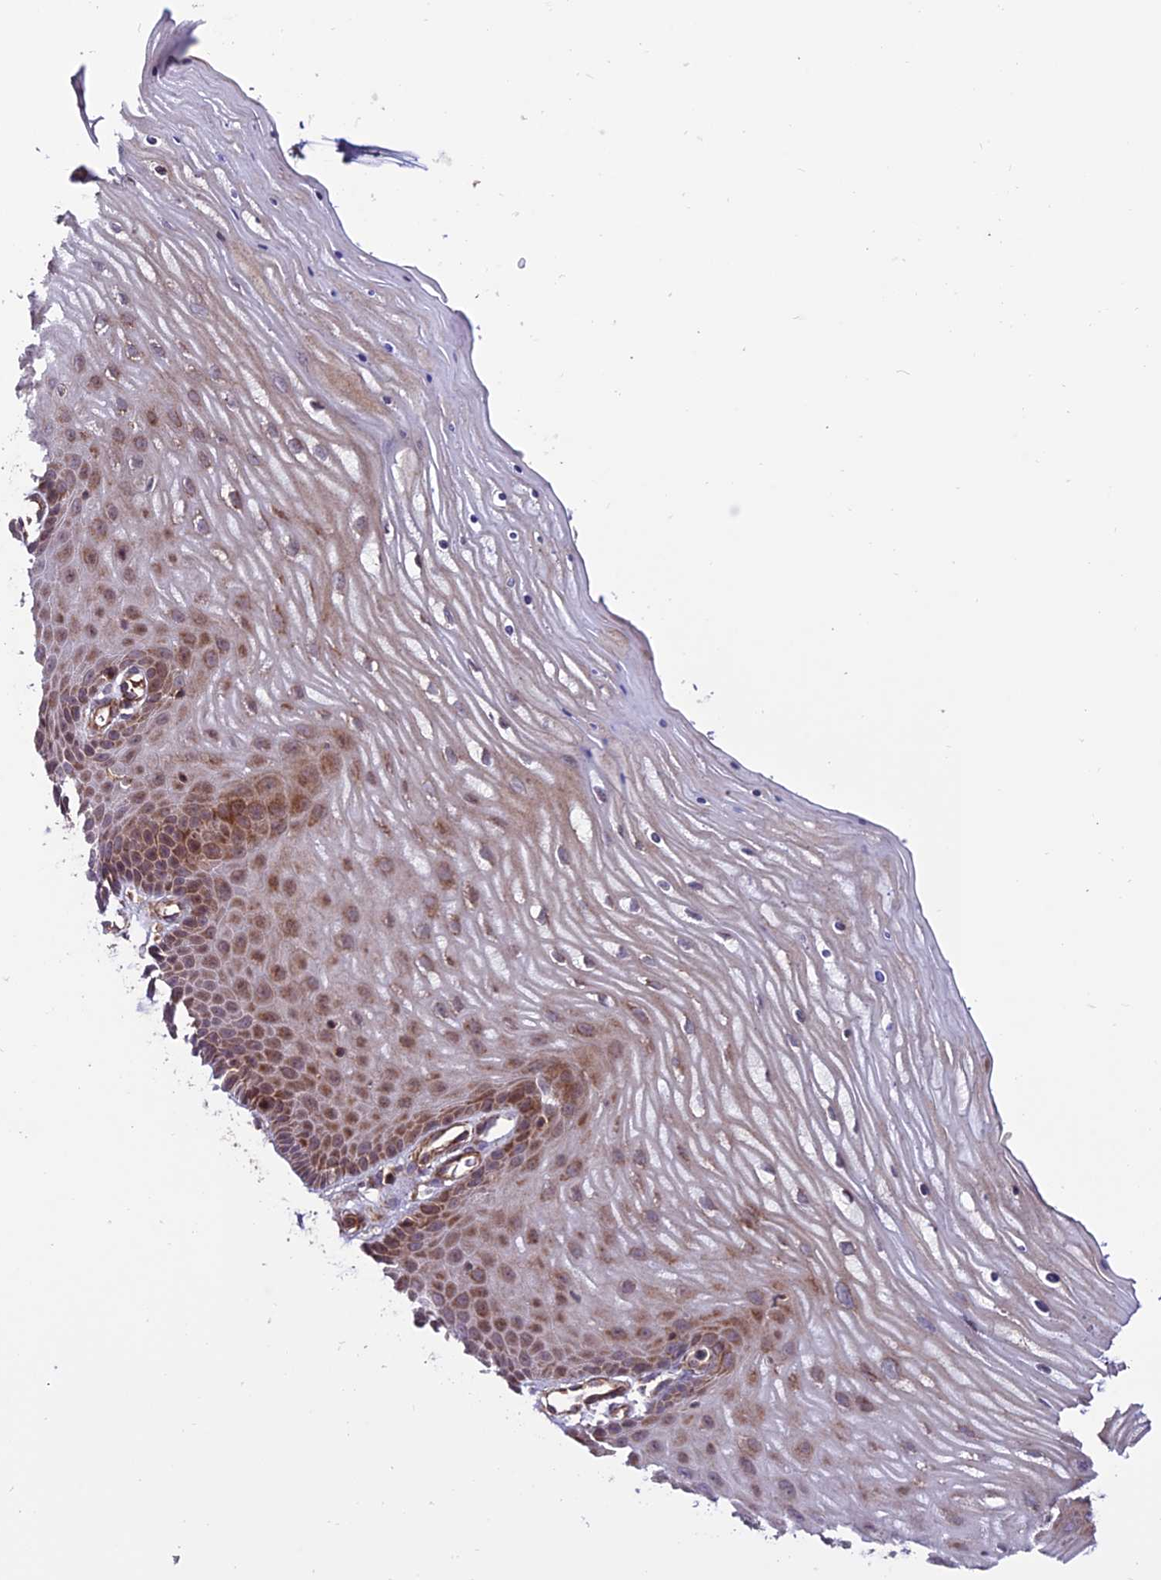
{"staining": {"intensity": "moderate", "quantity": ">75%", "location": "cytoplasmic/membranous"}, "tissue": "cervix", "cell_type": "Glandular cells", "image_type": "normal", "snomed": [{"axis": "morphology", "description": "Normal tissue, NOS"}, {"axis": "topography", "description": "Cervix"}], "caption": "The image exhibits a brown stain indicating the presence of a protein in the cytoplasmic/membranous of glandular cells in cervix. The protein of interest is stained brown, and the nuclei are stained in blue (DAB IHC with brightfield microscopy, high magnification).", "gene": "TNIP3", "patient": {"sex": "female", "age": 55}}